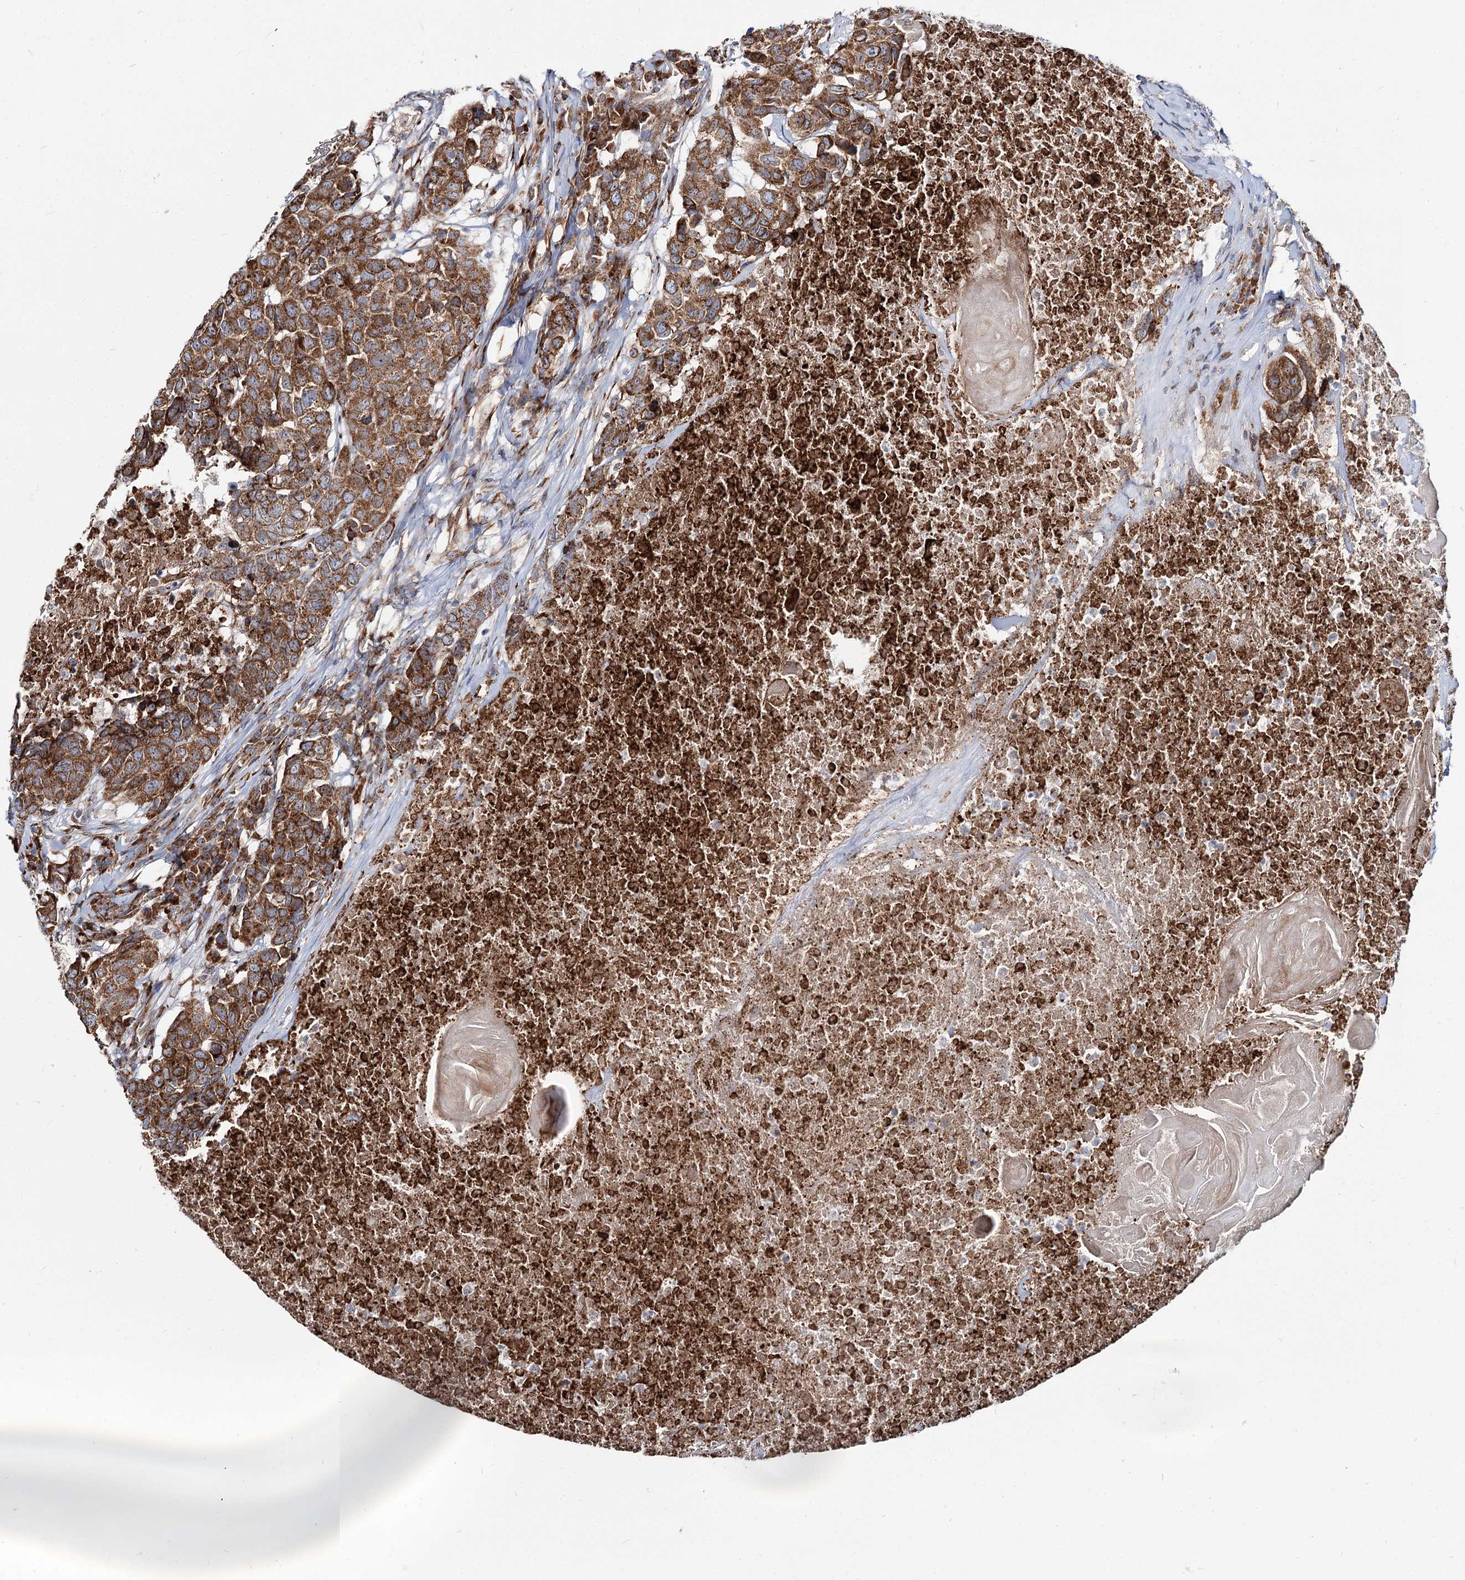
{"staining": {"intensity": "moderate", "quantity": ">75%", "location": "cytoplasmic/membranous"}, "tissue": "head and neck cancer", "cell_type": "Tumor cells", "image_type": "cancer", "snomed": [{"axis": "morphology", "description": "Squamous cell carcinoma, NOS"}, {"axis": "topography", "description": "Head-Neck"}], "caption": "Immunohistochemistry (IHC) image of neoplastic tissue: human head and neck squamous cell carcinoma stained using immunohistochemistry reveals medium levels of moderate protein expression localized specifically in the cytoplasmic/membranous of tumor cells, appearing as a cytoplasmic/membranous brown color.", "gene": "SPART", "patient": {"sex": "male", "age": 66}}